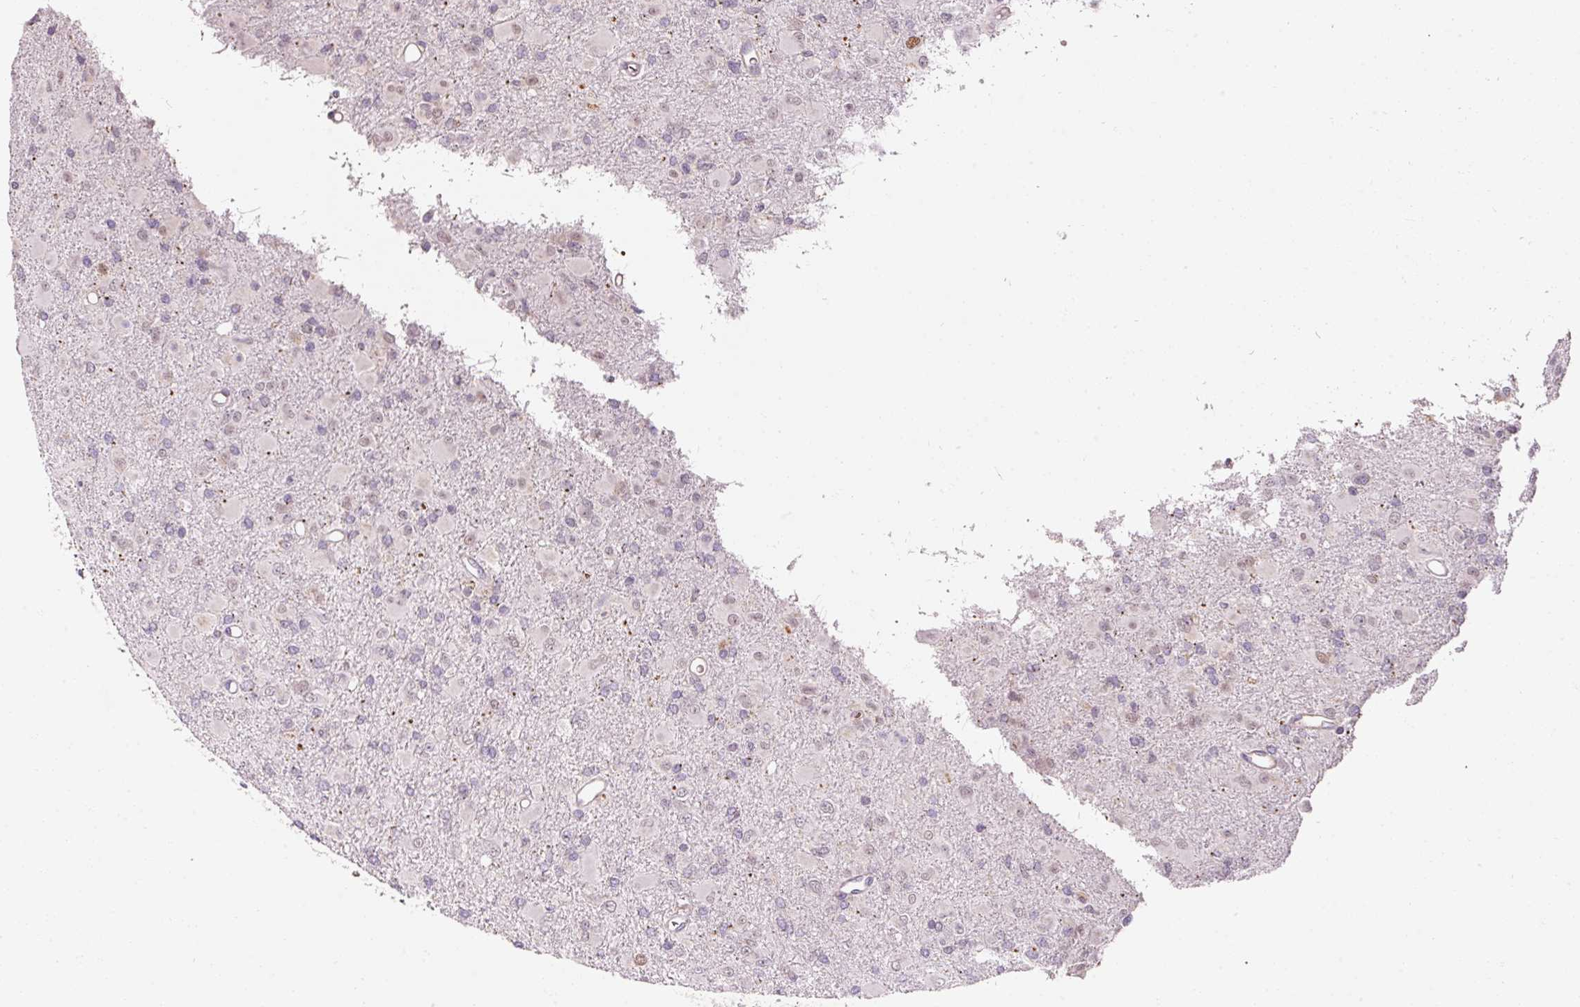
{"staining": {"intensity": "weak", "quantity": "<25%", "location": "nuclear"}, "tissue": "glioma", "cell_type": "Tumor cells", "image_type": "cancer", "snomed": [{"axis": "morphology", "description": "Glioma, malignant, Low grade"}, {"axis": "topography", "description": "Brain"}], "caption": "This micrograph is of malignant glioma (low-grade) stained with immunohistochemistry to label a protein in brown with the nuclei are counter-stained blue. There is no staining in tumor cells.", "gene": "ZNF460", "patient": {"sex": "male", "age": 65}}